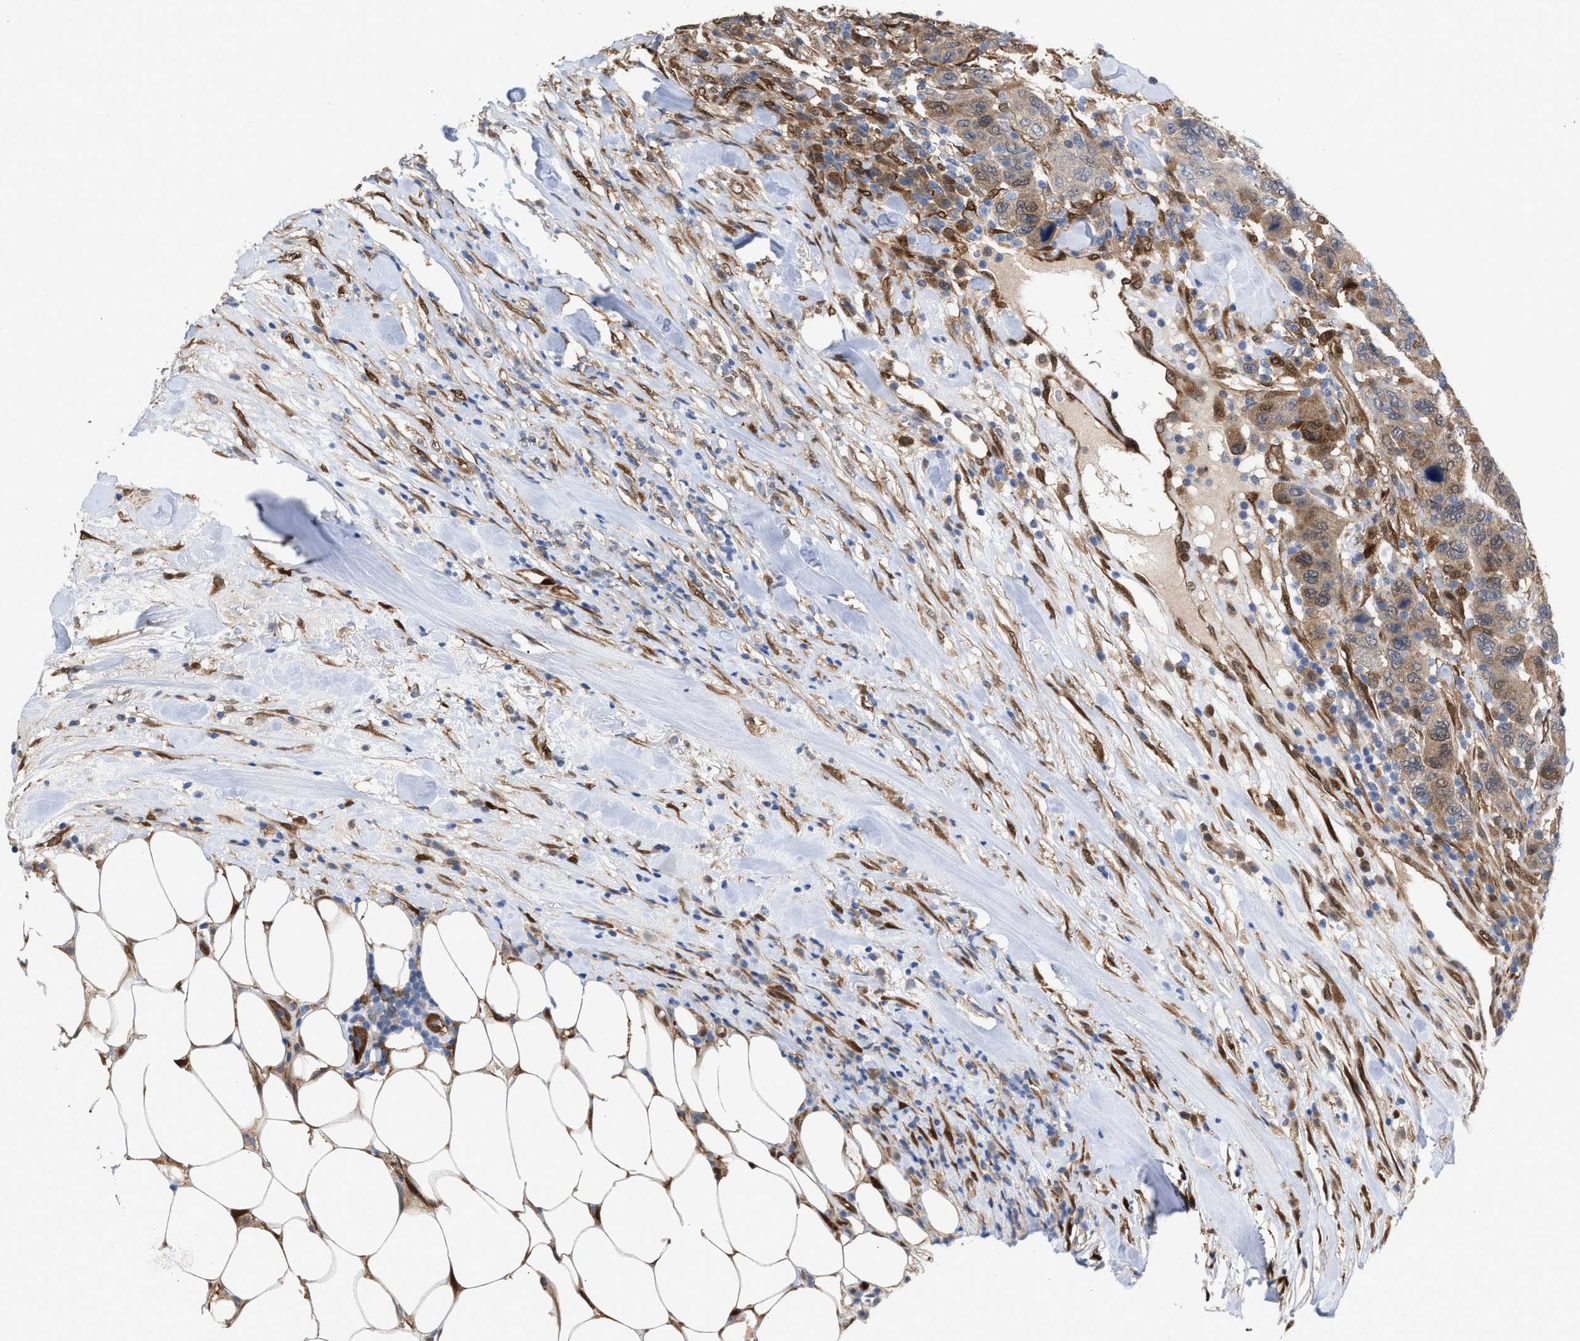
{"staining": {"intensity": "moderate", "quantity": ">75%", "location": "cytoplasmic/membranous,nuclear"}, "tissue": "breast cancer", "cell_type": "Tumor cells", "image_type": "cancer", "snomed": [{"axis": "morphology", "description": "Duct carcinoma"}, {"axis": "topography", "description": "Breast"}], "caption": "Immunohistochemical staining of invasive ductal carcinoma (breast) reveals medium levels of moderate cytoplasmic/membranous and nuclear protein staining in about >75% of tumor cells.", "gene": "TP53I3", "patient": {"sex": "female", "age": 37}}